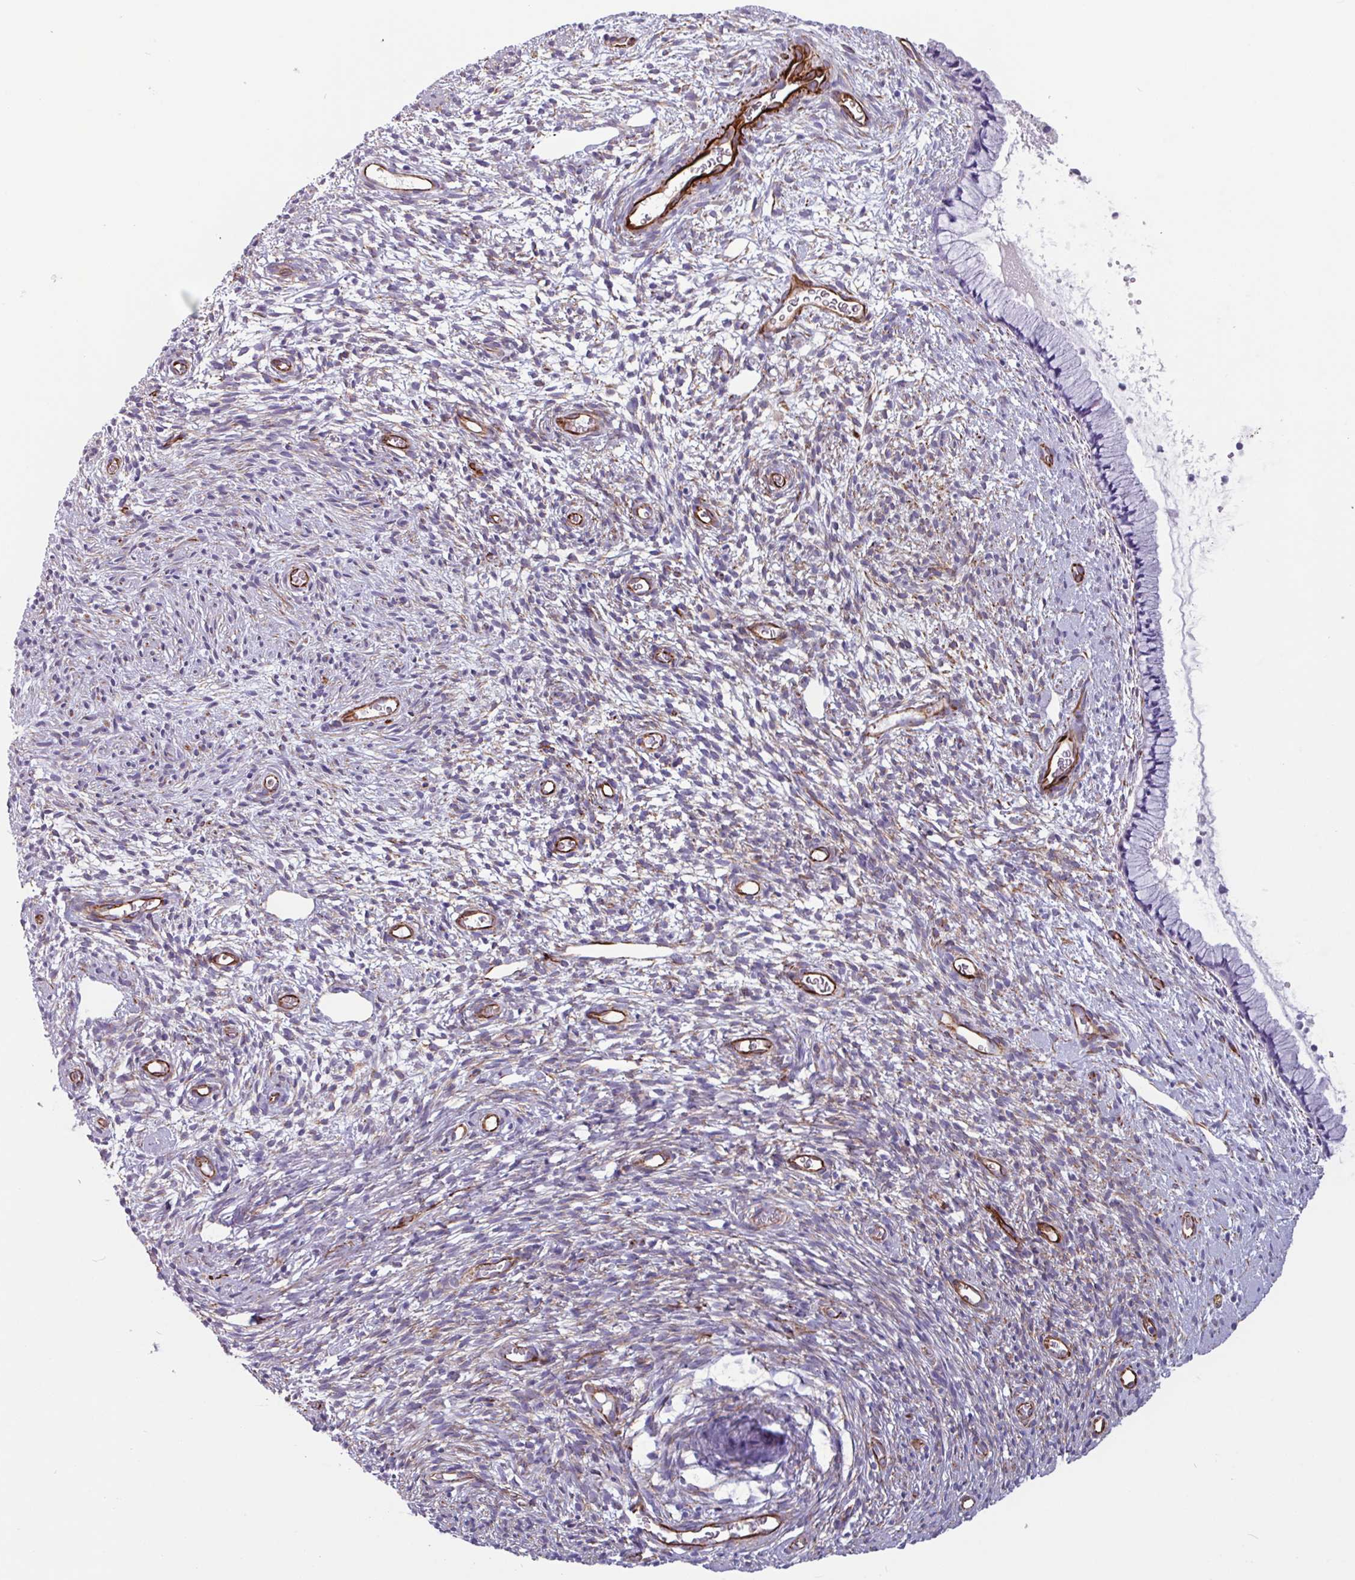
{"staining": {"intensity": "negative", "quantity": "none", "location": "none"}, "tissue": "cervix", "cell_type": "Glandular cells", "image_type": "normal", "snomed": [{"axis": "morphology", "description": "Normal tissue, NOS"}, {"axis": "topography", "description": "Cervix"}], "caption": "Cervix stained for a protein using IHC shows no positivity glandular cells.", "gene": "BTD", "patient": {"sex": "female", "age": 76}}